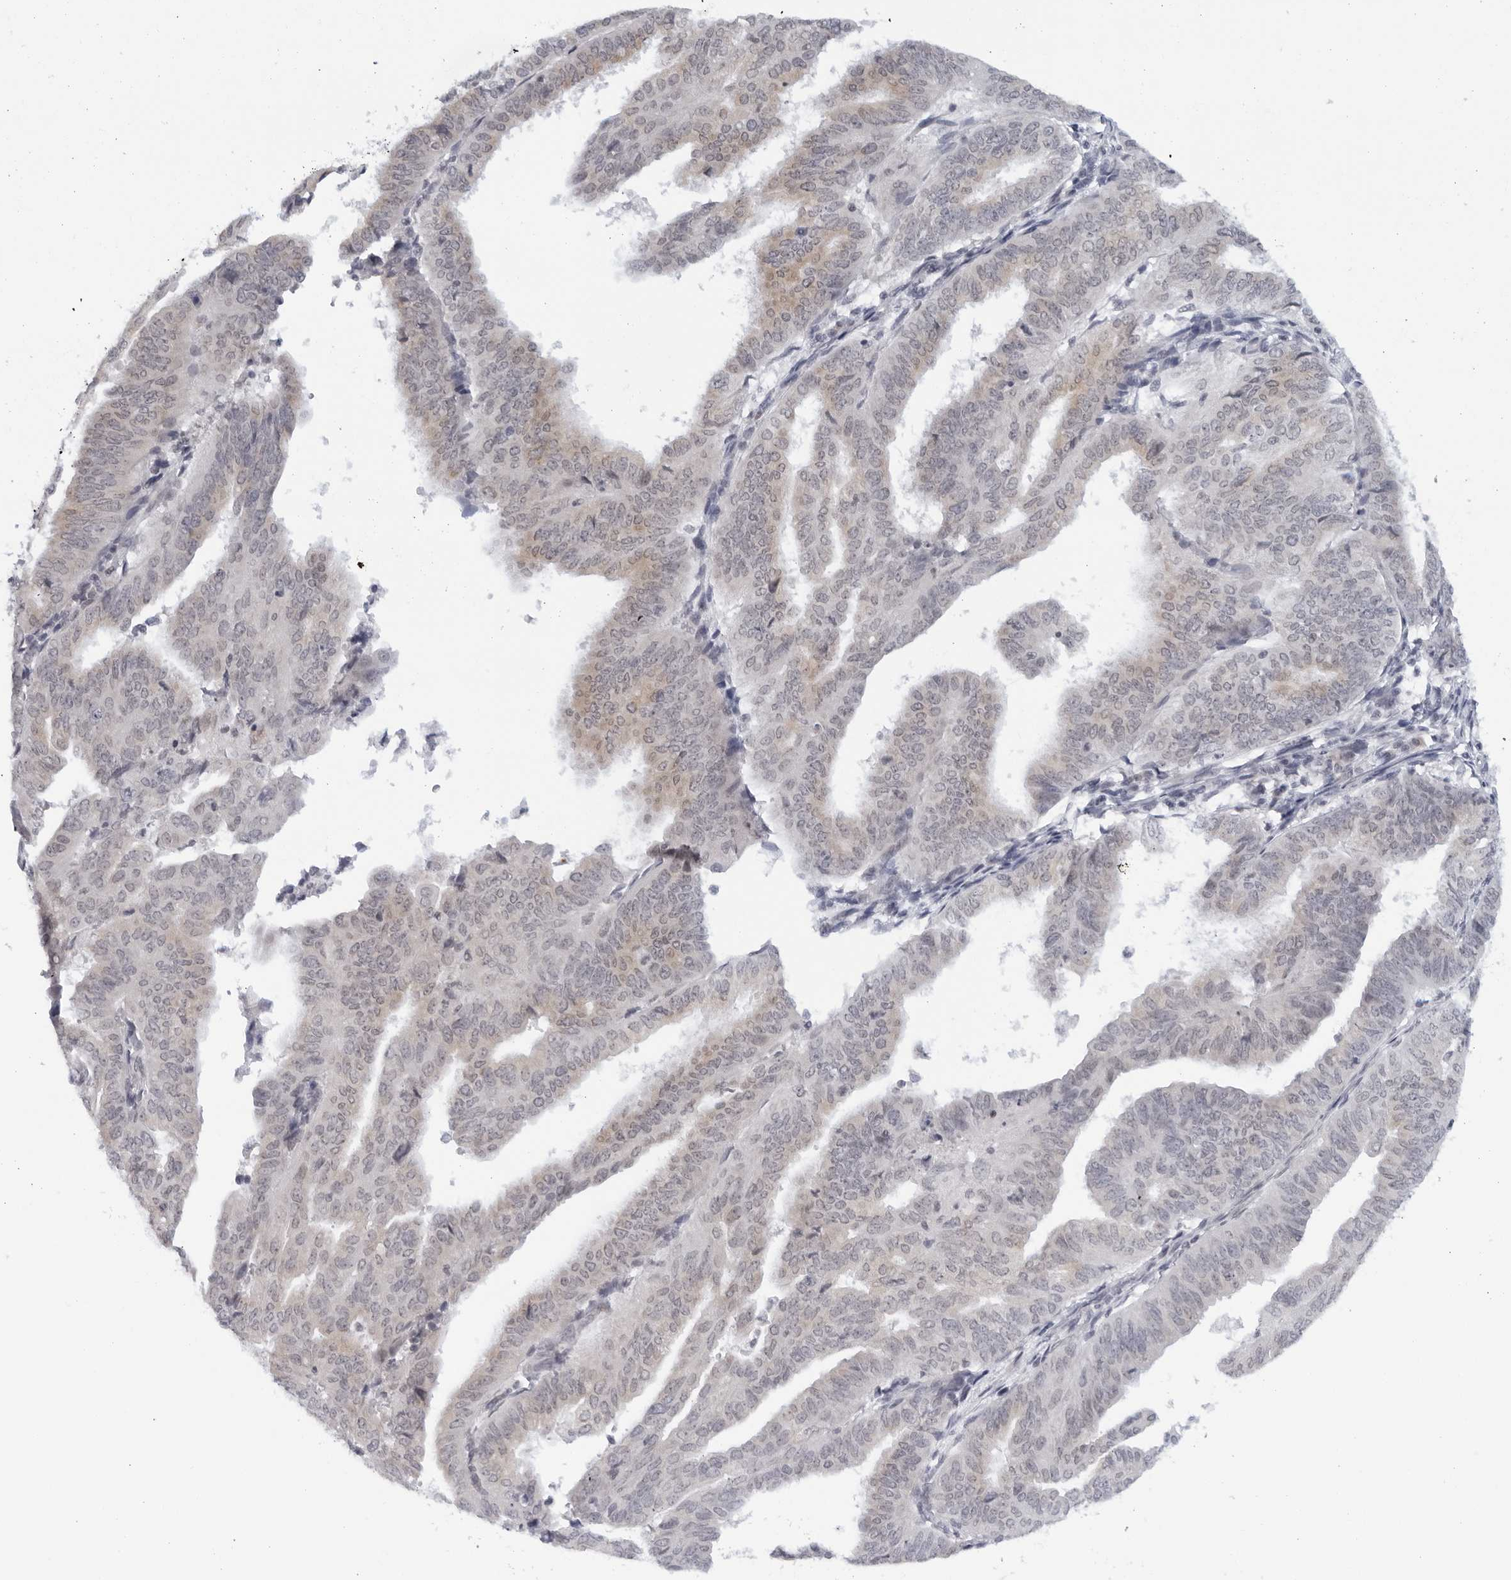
{"staining": {"intensity": "weak", "quantity": "<25%", "location": "cytoplasmic/membranous"}, "tissue": "endometrial cancer", "cell_type": "Tumor cells", "image_type": "cancer", "snomed": [{"axis": "morphology", "description": "Adenocarcinoma, NOS"}, {"axis": "topography", "description": "Uterus"}], "caption": "Immunohistochemistry (IHC) of human endometrial cancer (adenocarcinoma) reveals no staining in tumor cells.", "gene": "WDTC1", "patient": {"sex": "female", "age": 77}}